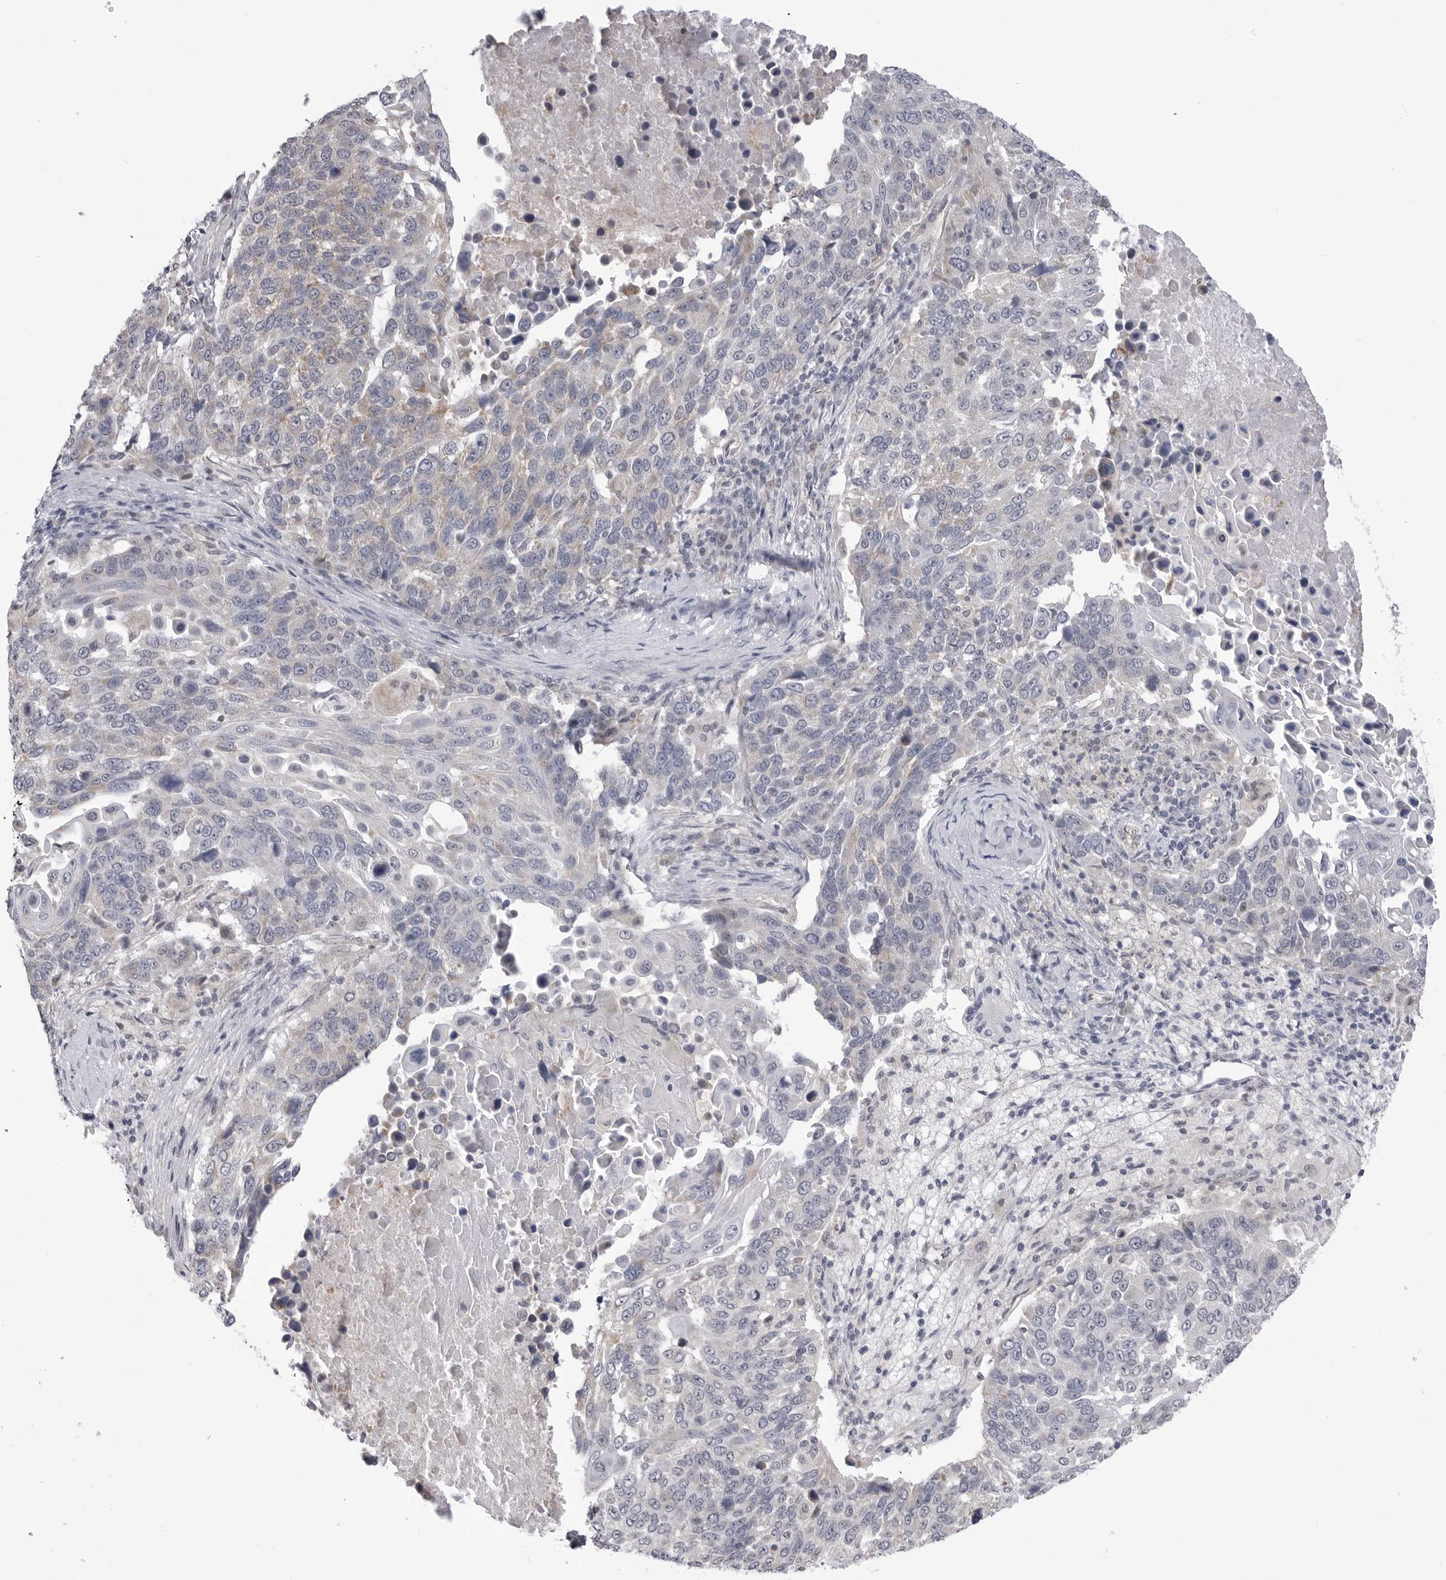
{"staining": {"intensity": "weak", "quantity": "<25%", "location": "cytoplasmic/membranous"}, "tissue": "lung cancer", "cell_type": "Tumor cells", "image_type": "cancer", "snomed": [{"axis": "morphology", "description": "Squamous cell carcinoma, NOS"}, {"axis": "topography", "description": "Lung"}], "caption": "This photomicrograph is of lung cancer (squamous cell carcinoma) stained with IHC to label a protein in brown with the nuclei are counter-stained blue. There is no staining in tumor cells.", "gene": "FH", "patient": {"sex": "male", "age": 66}}